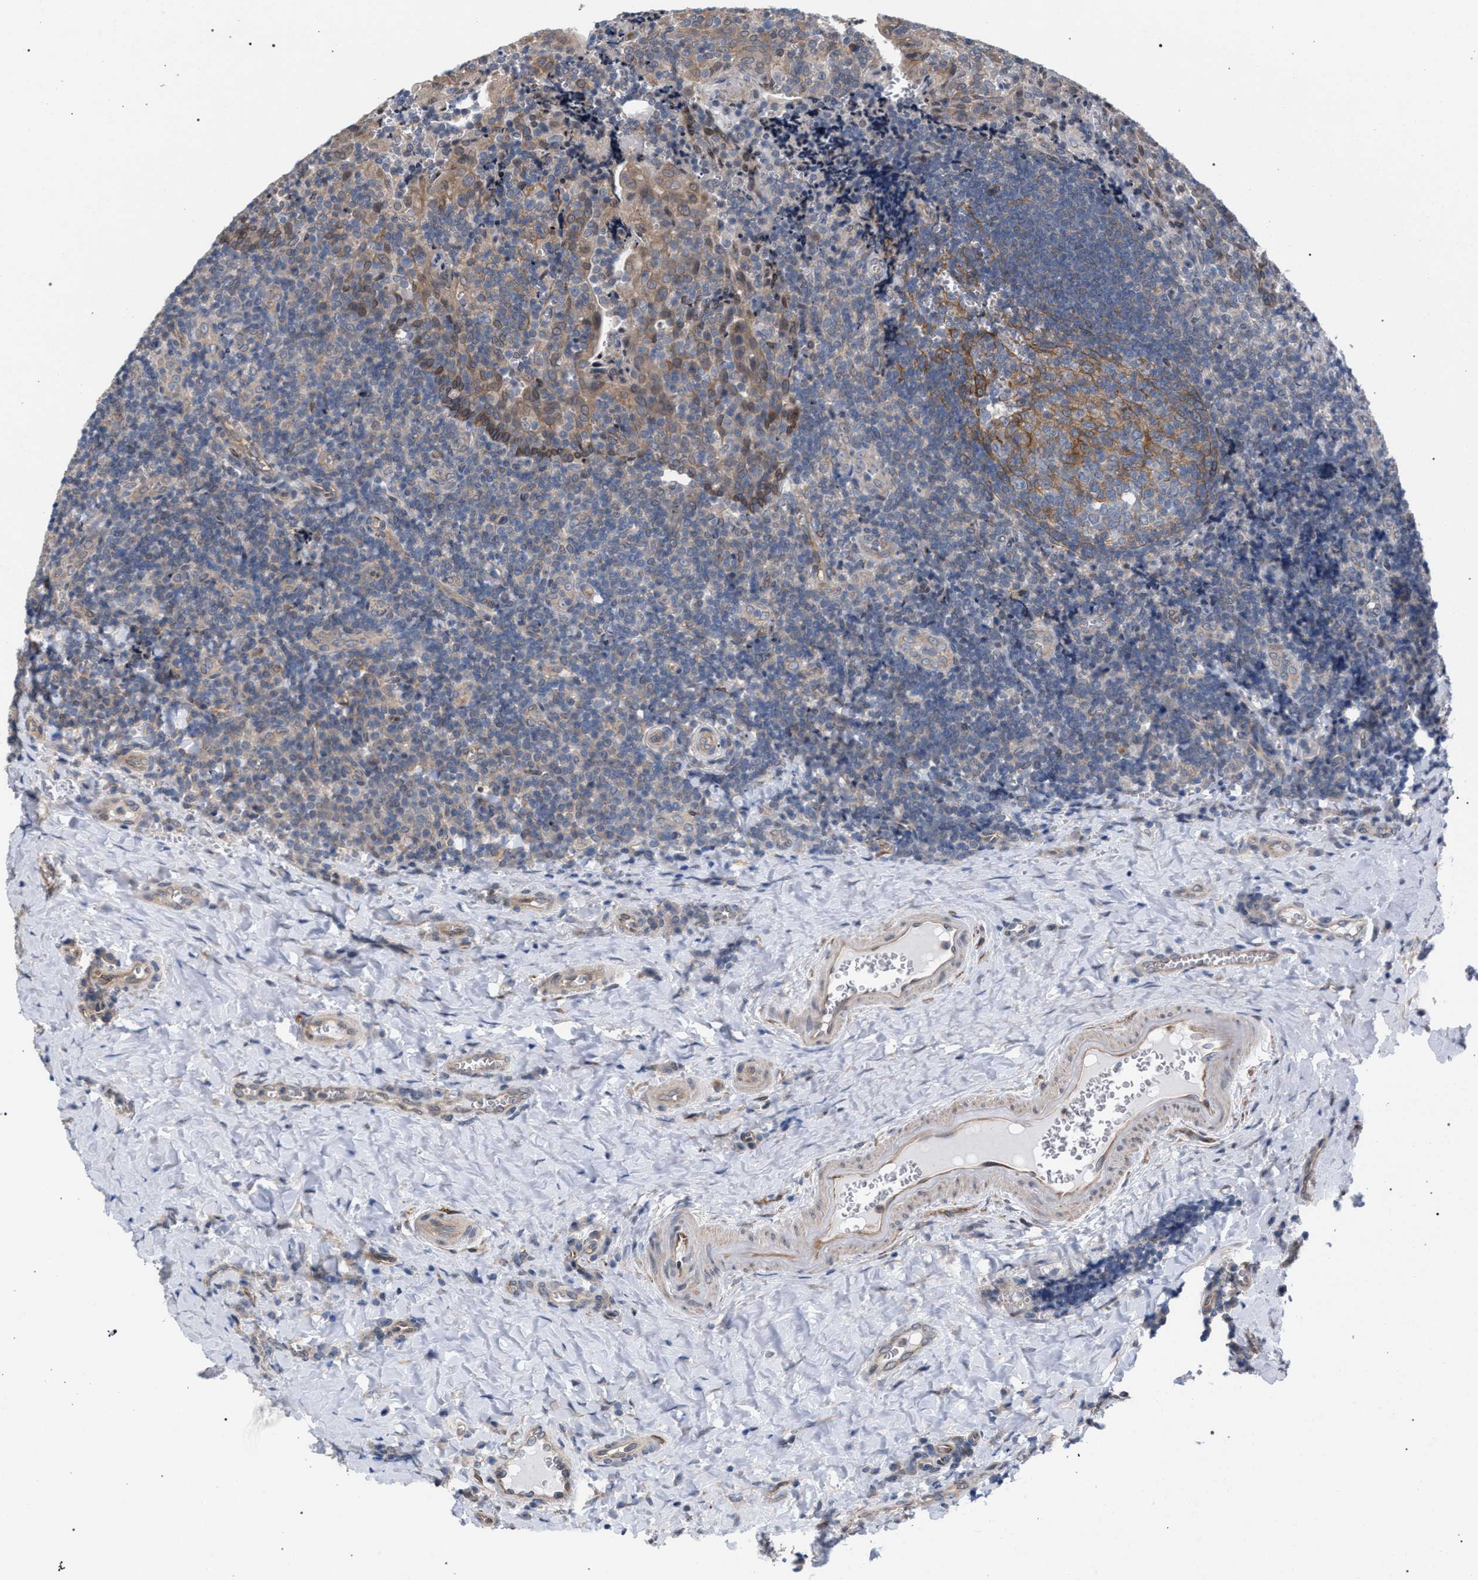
{"staining": {"intensity": "moderate", "quantity": "<25%", "location": "cytoplasmic/membranous"}, "tissue": "tonsil", "cell_type": "Germinal center cells", "image_type": "normal", "snomed": [{"axis": "morphology", "description": "Normal tissue, NOS"}, {"axis": "morphology", "description": "Inflammation, NOS"}, {"axis": "topography", "description": "Tonsil"}], "caption": "Approximately <25% of germinal center cells in normal tonsil demonstrate moderate cytoplasmic/membranous protein positivity as visualized by brown immunohistochemical staining.", "gene": "ARPC5L", "patient": {"sex": "female", "age": 31}}